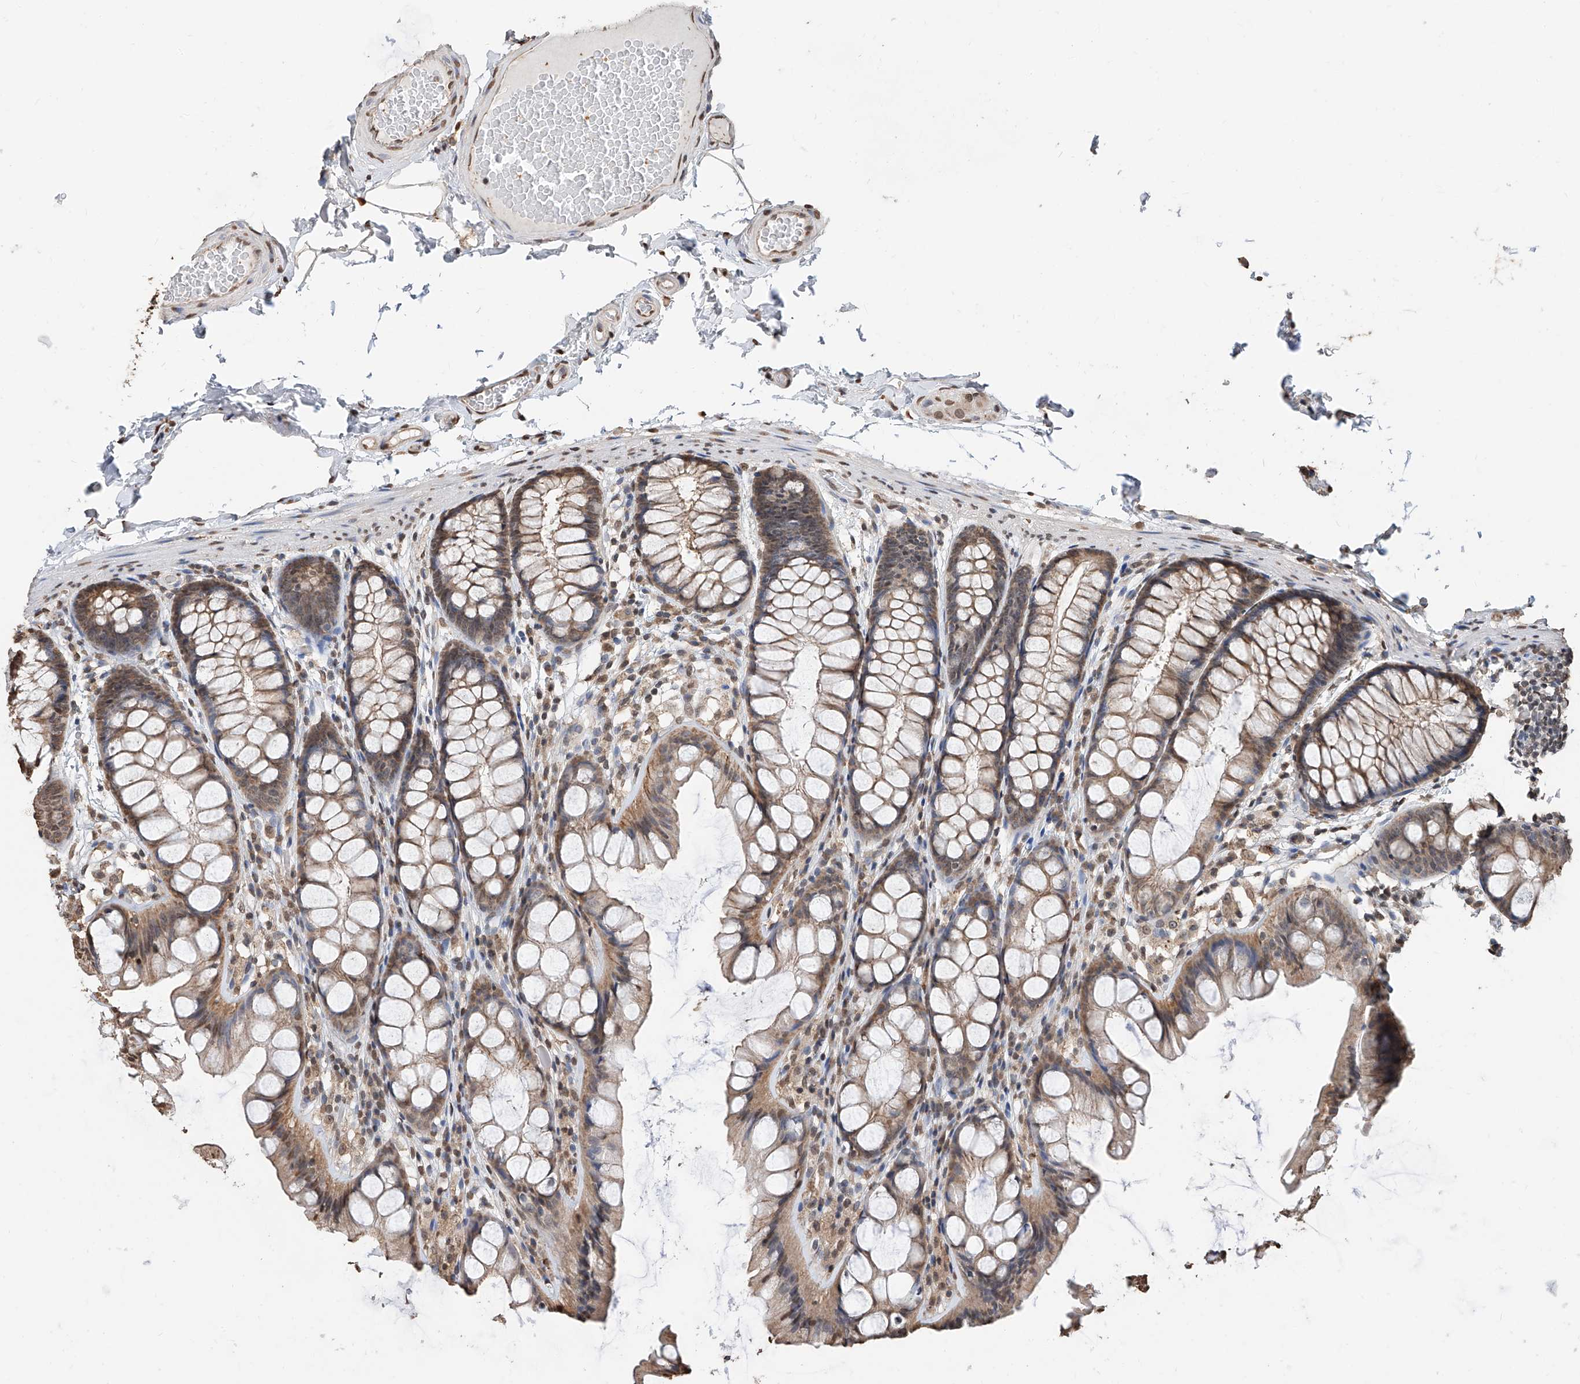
{"staining": {"intensity": "moderate", "quantity": ">75%", "location": "cytoplasmic/membranous,nuclear"}, "tissue": "colon", "cell_type": "Endothelial cells", "image_type": "normal", "snomed": [{"axis": "morphology", "description": "Normal tissue, NOS"}, {"axis": "topography", "description": "Colon"}], "caption": "Colon was stained to show a protein in brown. There is medium levels of moderate cytoplasmic/membranous,nuclear staining in about >75% of endothelial cells.", "gene": "RP9", "patient": {"sex": "male", "age": 47}}